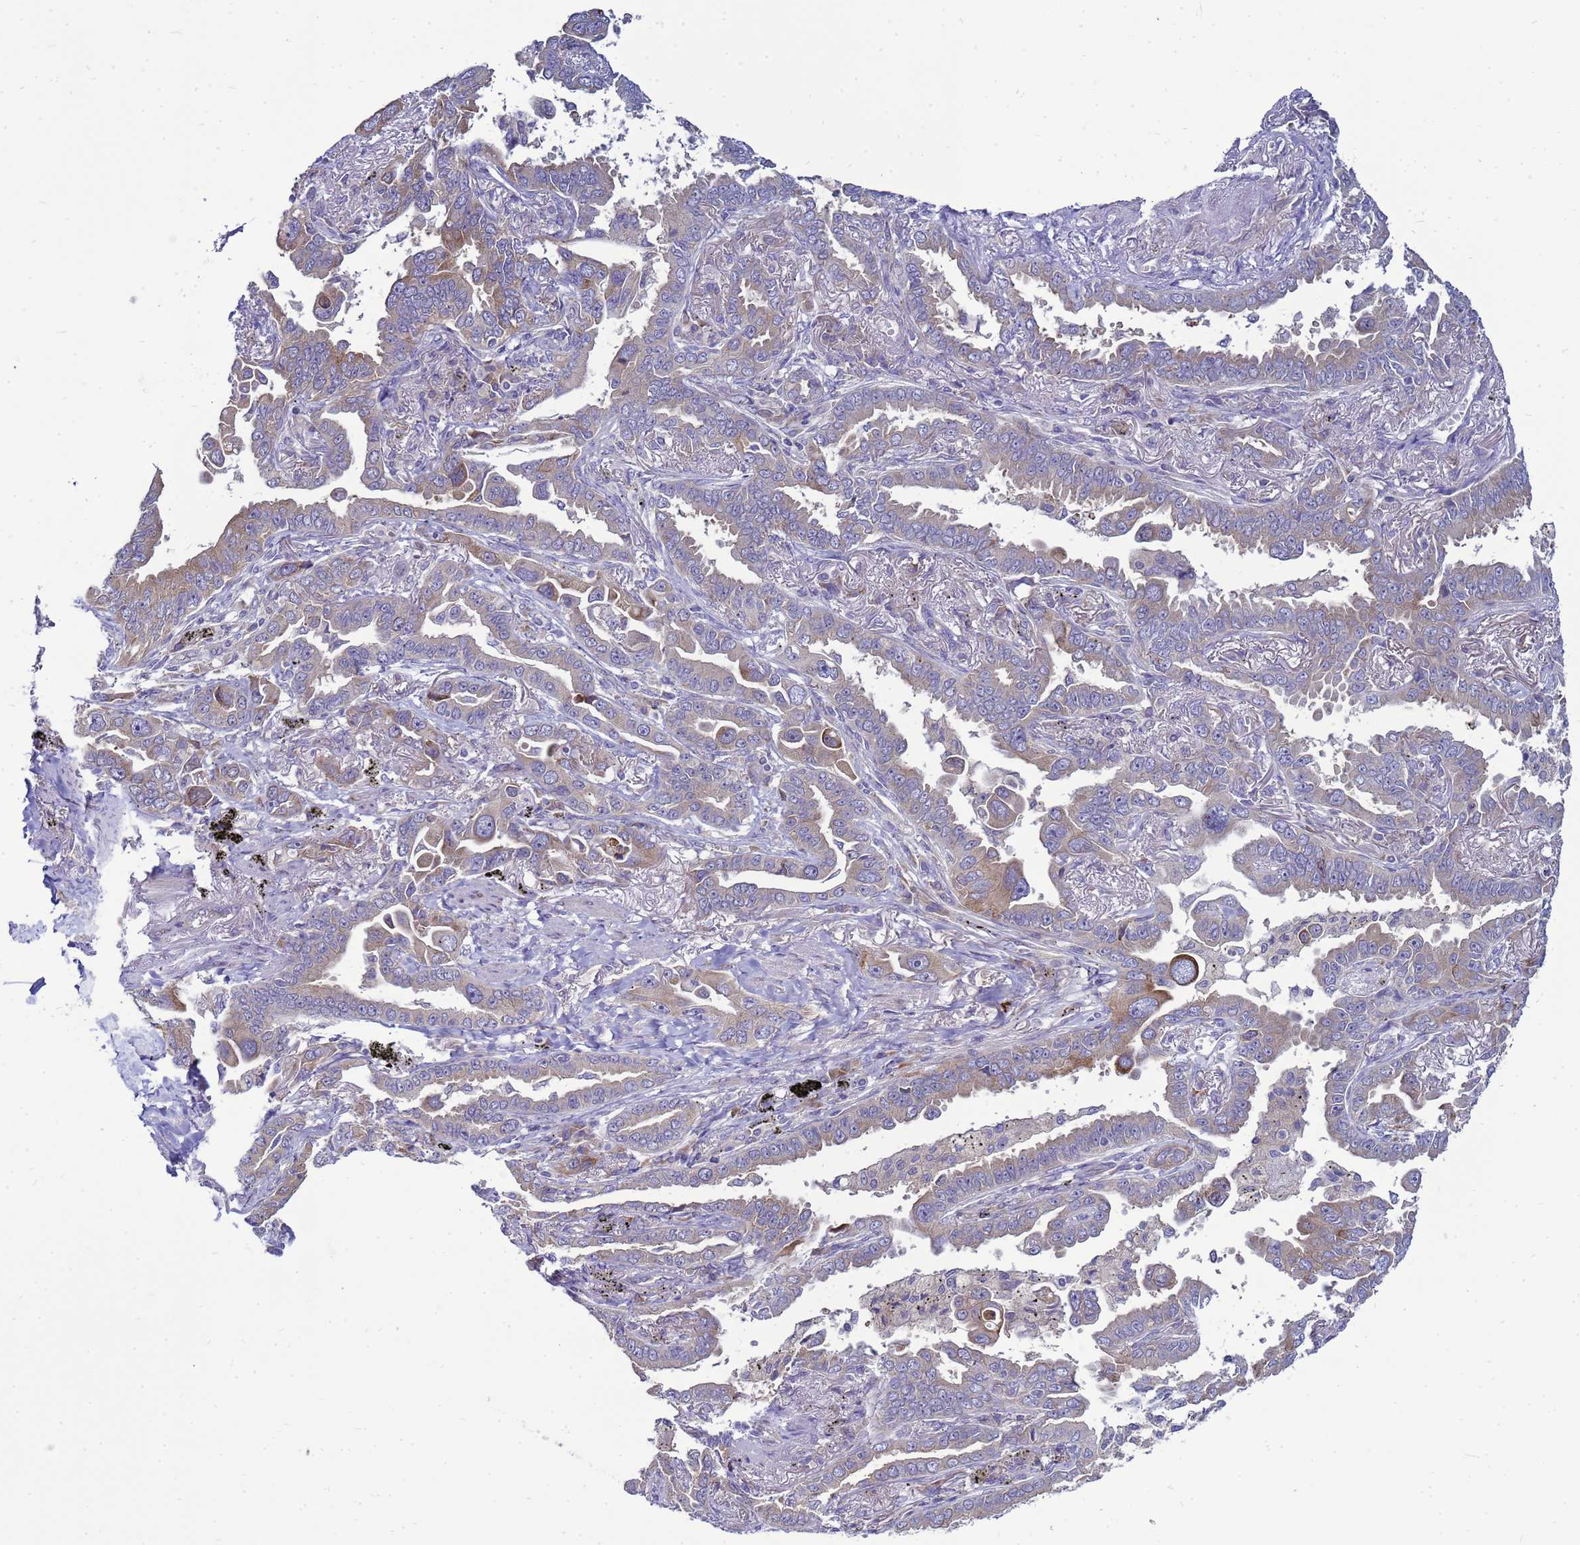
{"staining": {"intensity": "weak", "quantity": "25%-75%", "location": "cytoplasmic/membranous"}, "tissue": "lung cancer", "cell_type": "Tumor cells", "image_type": "cancer", "snomed": [{"axis": "morphology", "description": "Adenocarcinoma, NOS"}, {"axis": "topography", "description": "Lung"}], "caption": "Immunohistochemical staining of lung cancer (adenocarcinoma) reveals low levels of weak cytoplasmic/membranous protein positivity in about 25%-75% of tumor cells.", "gene": "MON1B", "patient": {"sex": "male", "age": 67}}